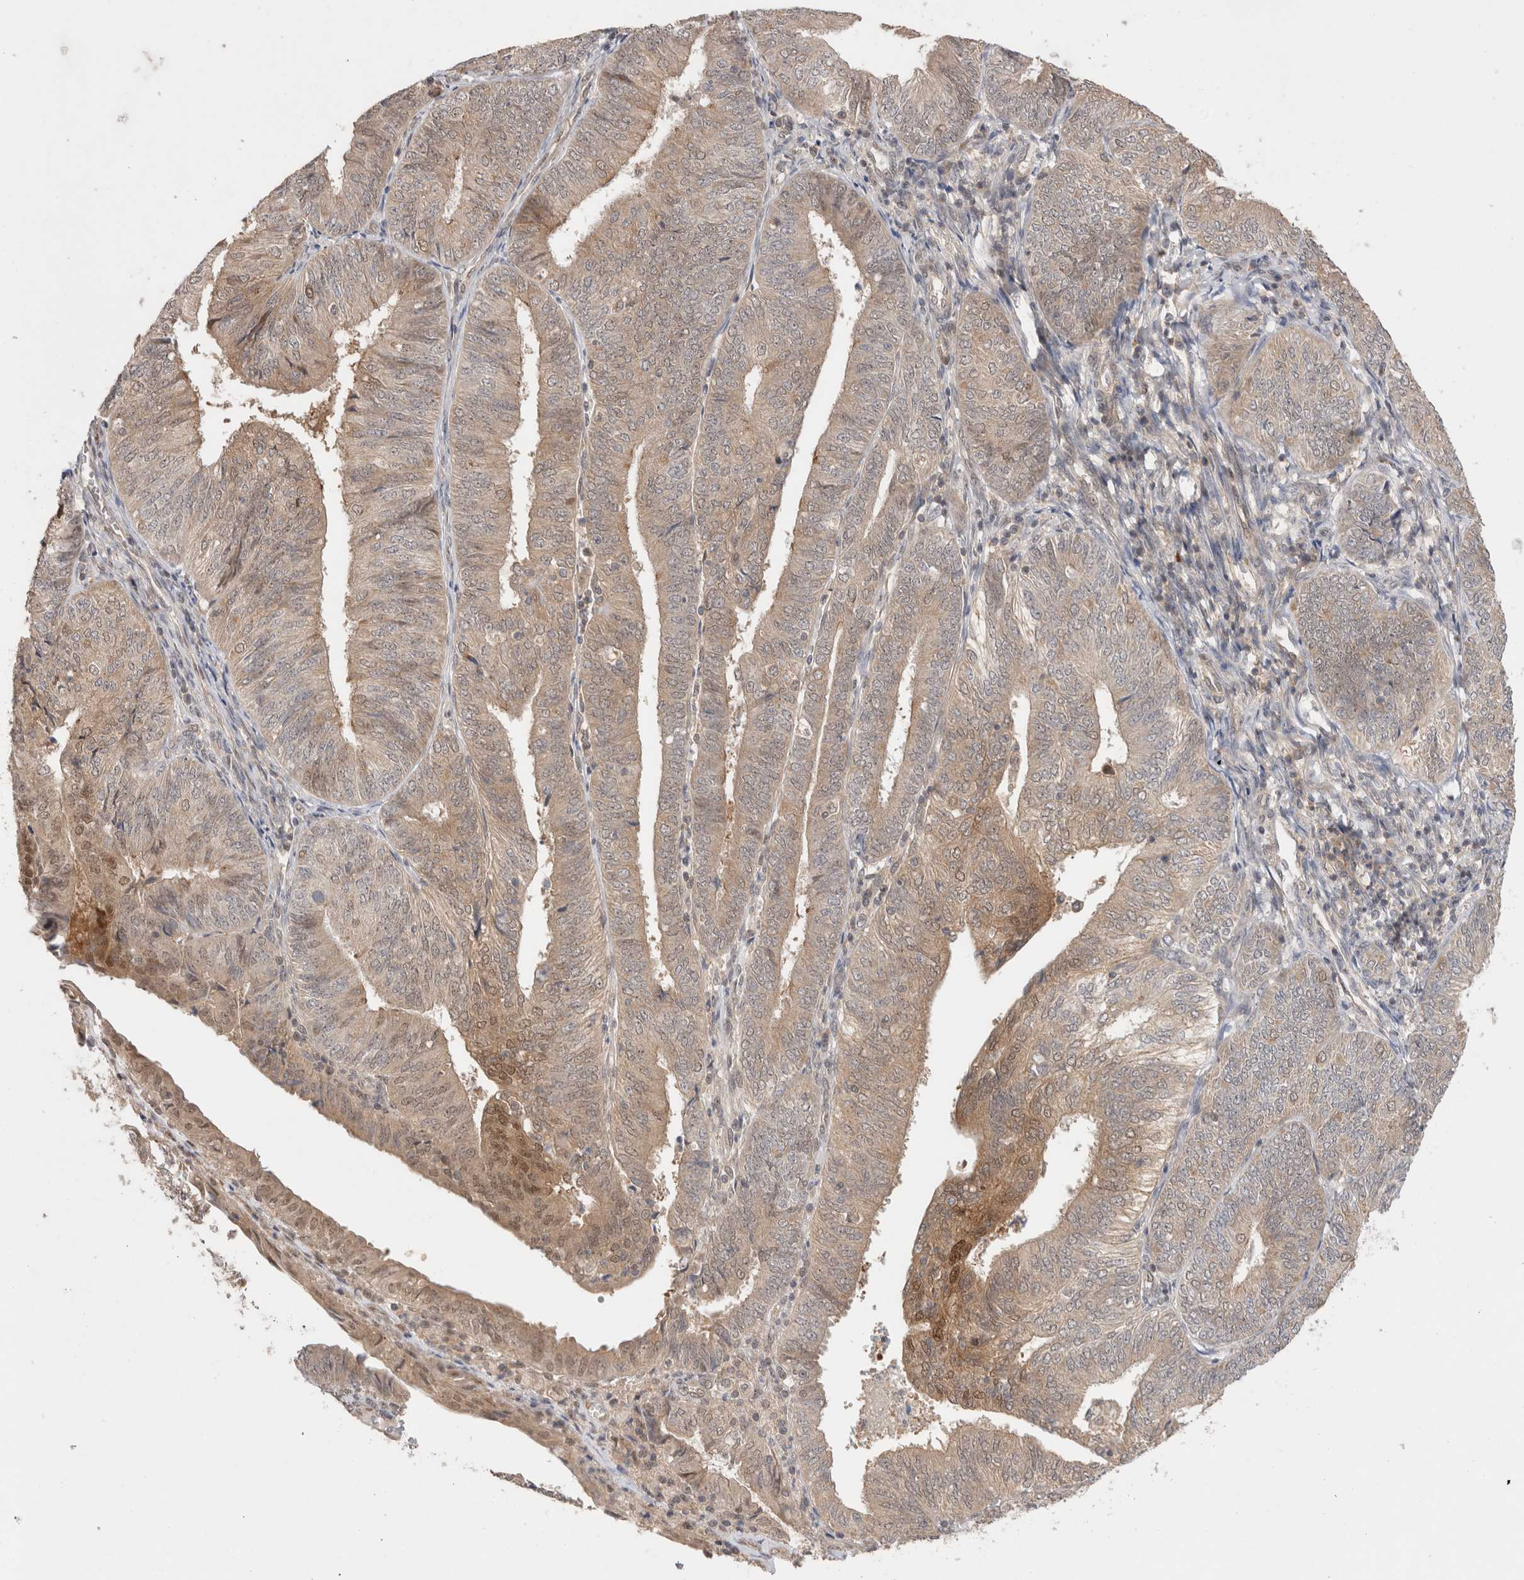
{"staining": {"intensity": "weak", "quantity": ">75%", "location": "cytoplasmic/membranous,nuclear"}, "tissue": "endometrial cancer", "cell_type": "Tumor cells", "image_type": "cancer", "snomed": [{"axis": "morphology", "description": "Adenocarcinoma, NOS"}, {"axis": "topography", "description": "Endometrium"}], "caption": "Weak cytoplasmic/membranous and nuclear expression for a protein is present in approximately >75% of tumor cells of endometrial adenocarcinoma using immunohistochemistry (IHC).", "gene": "SLC29A1", "patient": {"sex": "female", "age": 58}}